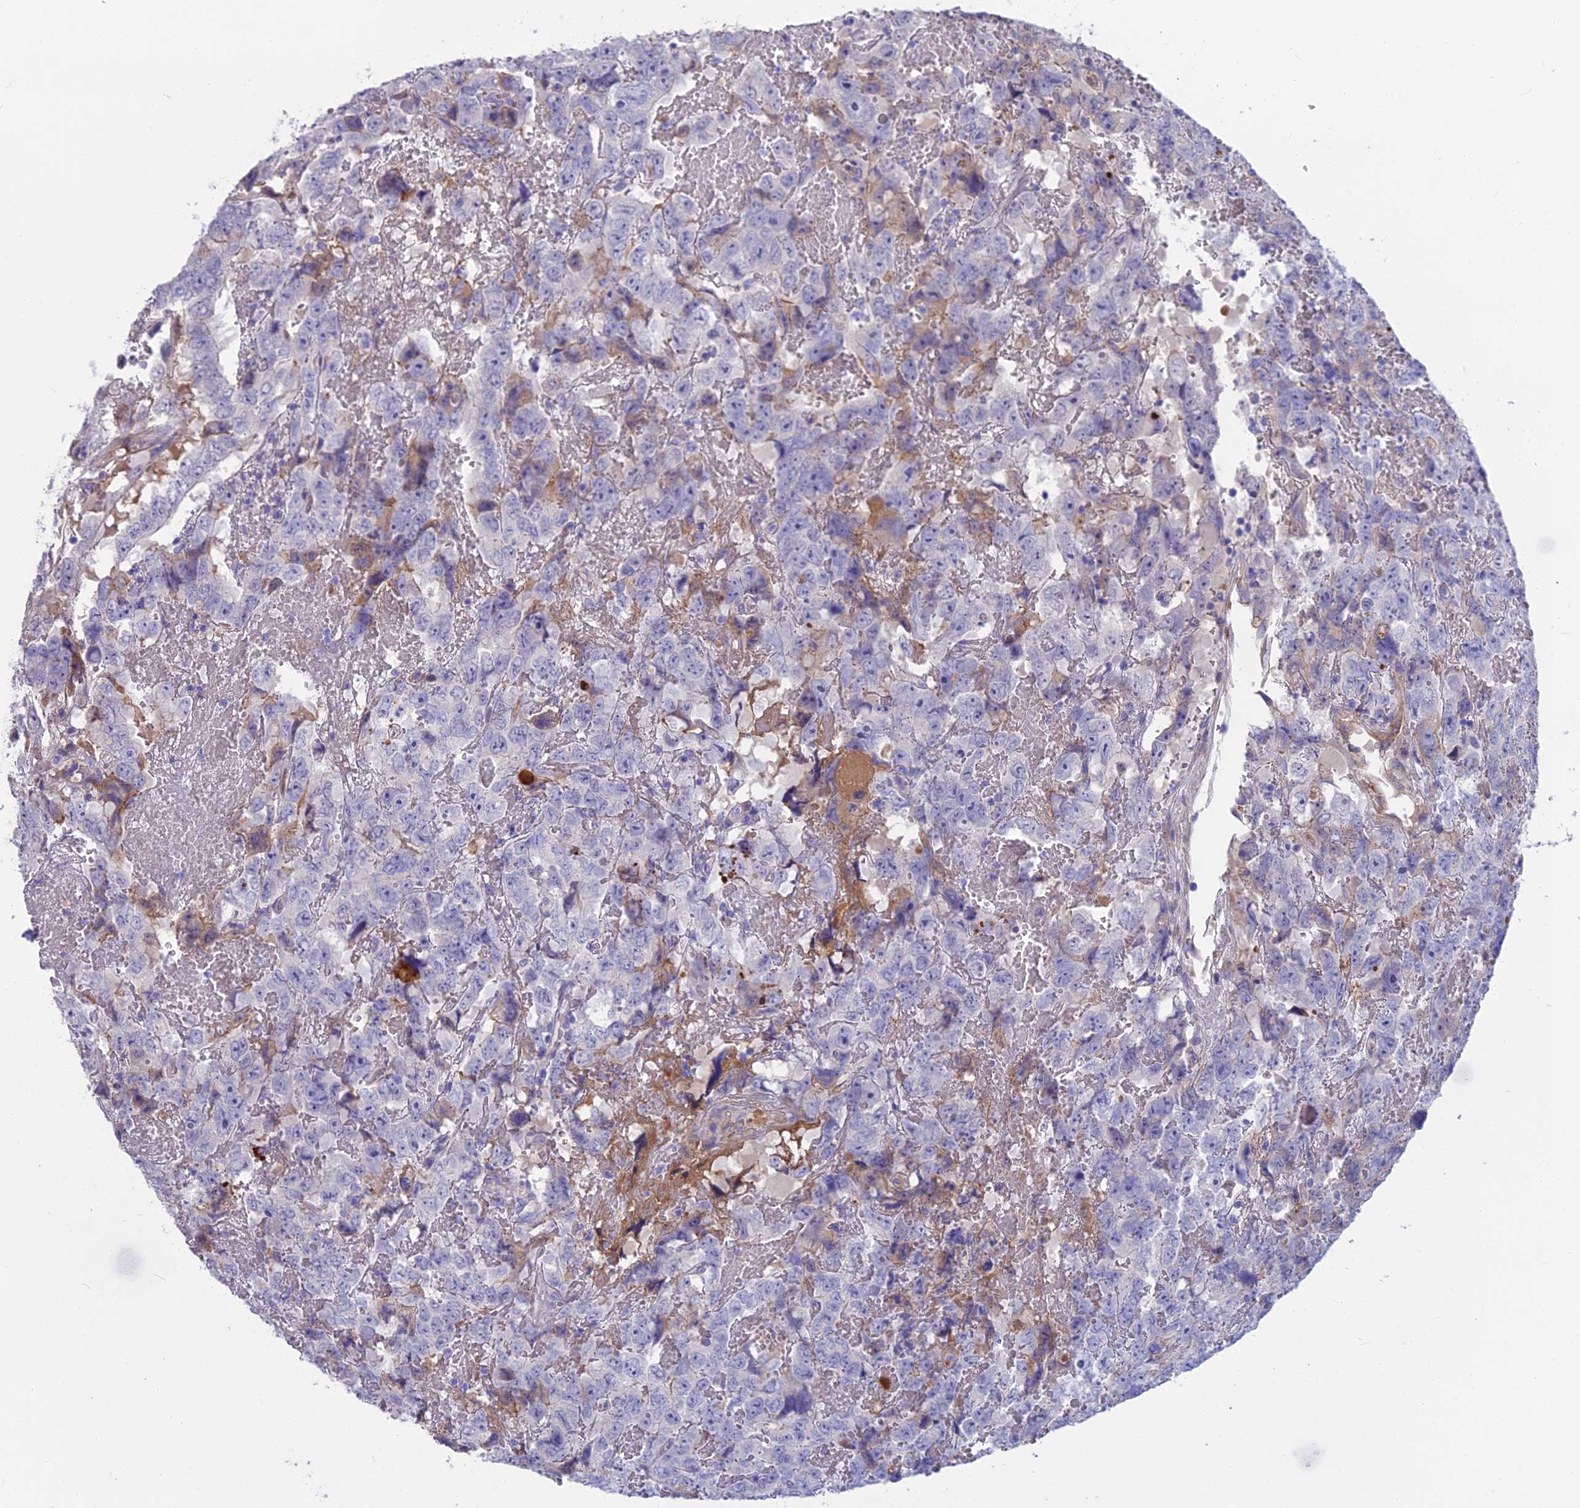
{"staining": {"intensity": "negative", "quantity": "none", "location": "none"}, "tissue": "testis cancer", "cell_type": "Tumor cells", "image_type": "cancer", "snomed": [{"axis": "morphology", "description": "Carcinoma, Embryonal, NOS"}, {"axis": "topography", "description": "Testis"}], "caption": "Tumor cells are negative for brown protein staining in embryonal carcinoma (testis).", "gene": "SNAP91", "patient": {"sex": "male", "age": 45}}